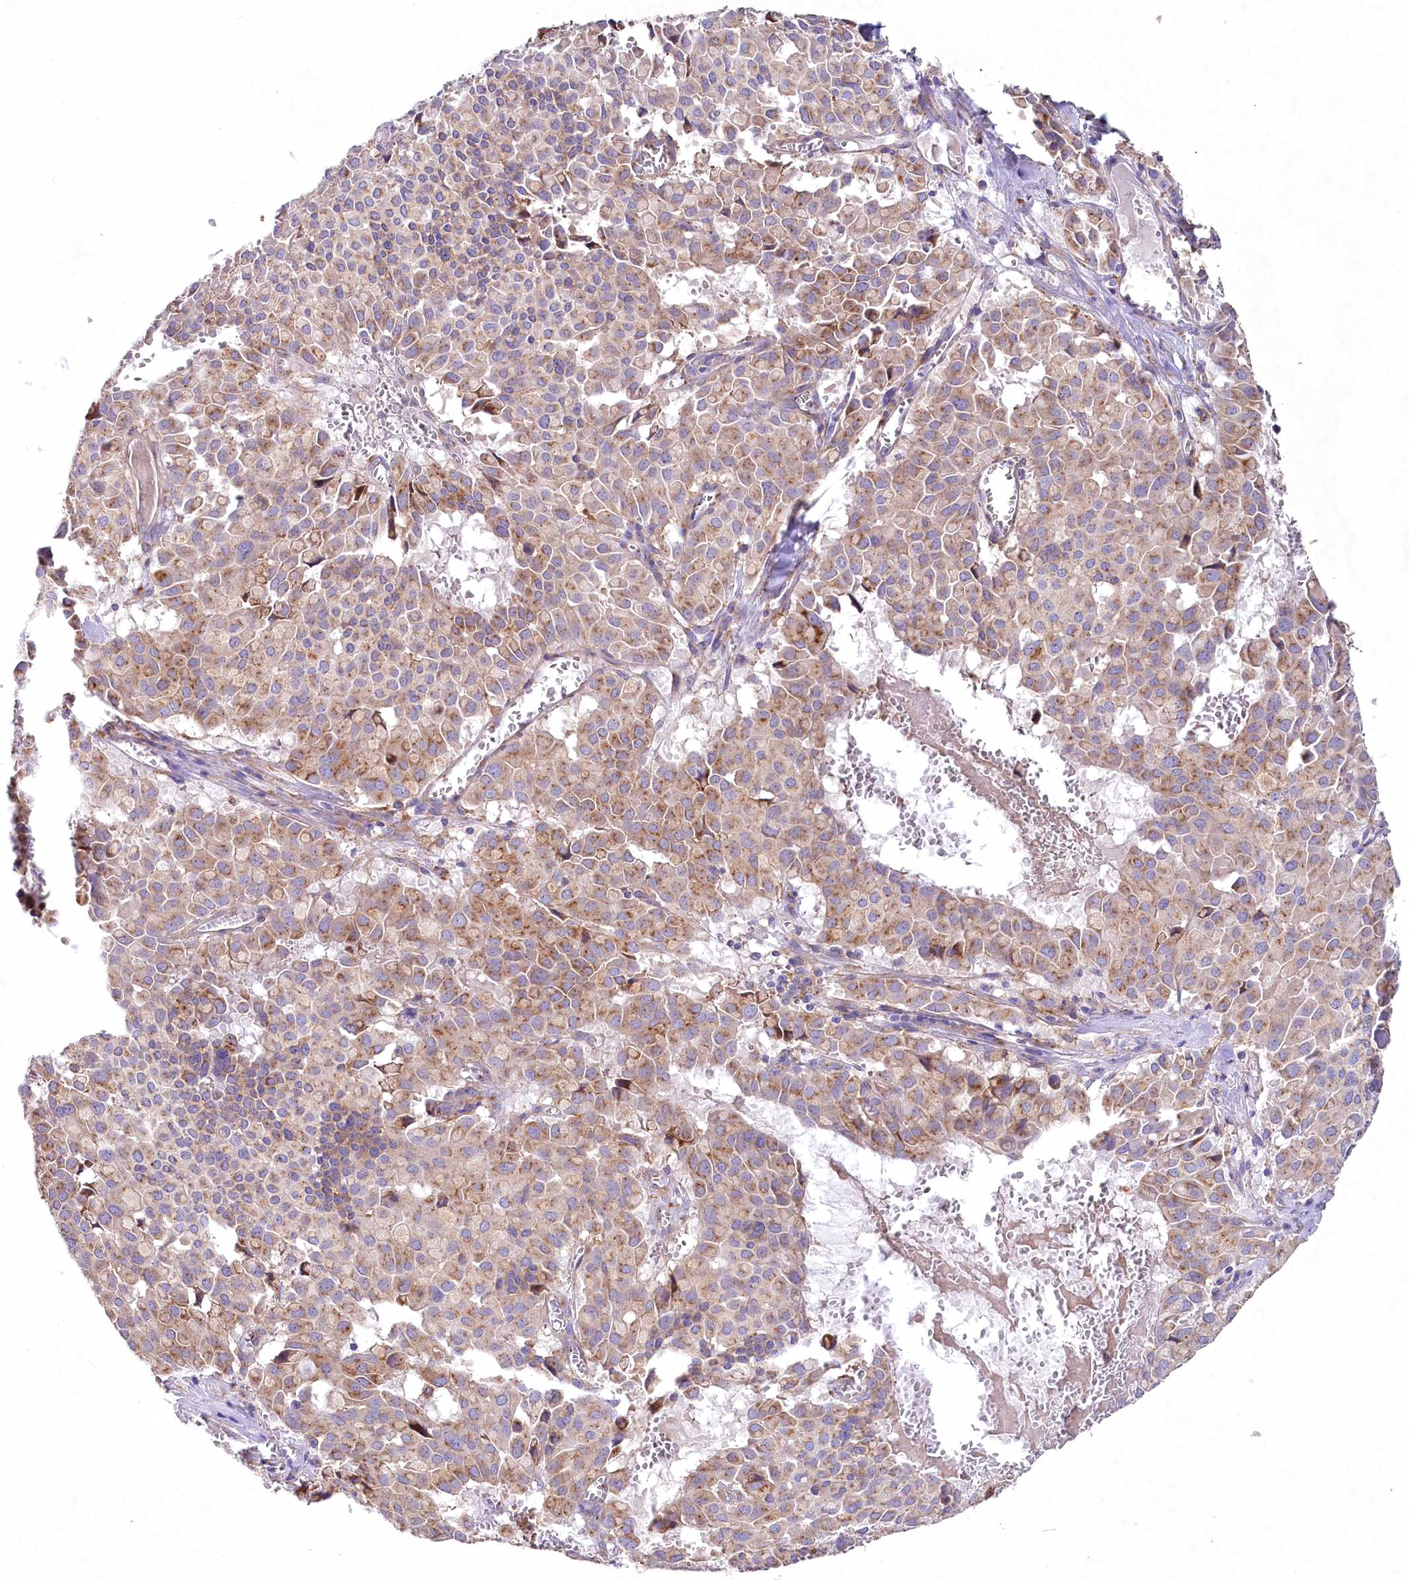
{"staining": {"intensity": "moderate", "quantity": "25%-75%", "location": "cytoplasmic/membranous"}, "tissue": "pancreatic cancer", "cell_type": "Tumor cells", "image_type": "cancer", "snomed": [{"axis": "morphology", "description": "Adenocarcinoma, NOS"}, {"axis": "topography", "description": "Pancreas"}], "caption": "Approximately 25%-75% of tumor cells in pancreatic cancer exhibit moderate cytoplasmic/membranous protein expression as visualized by brown immunohistochemical staining.", "gene": "STX6", "patient": {"sex": "male", "age": 65}}